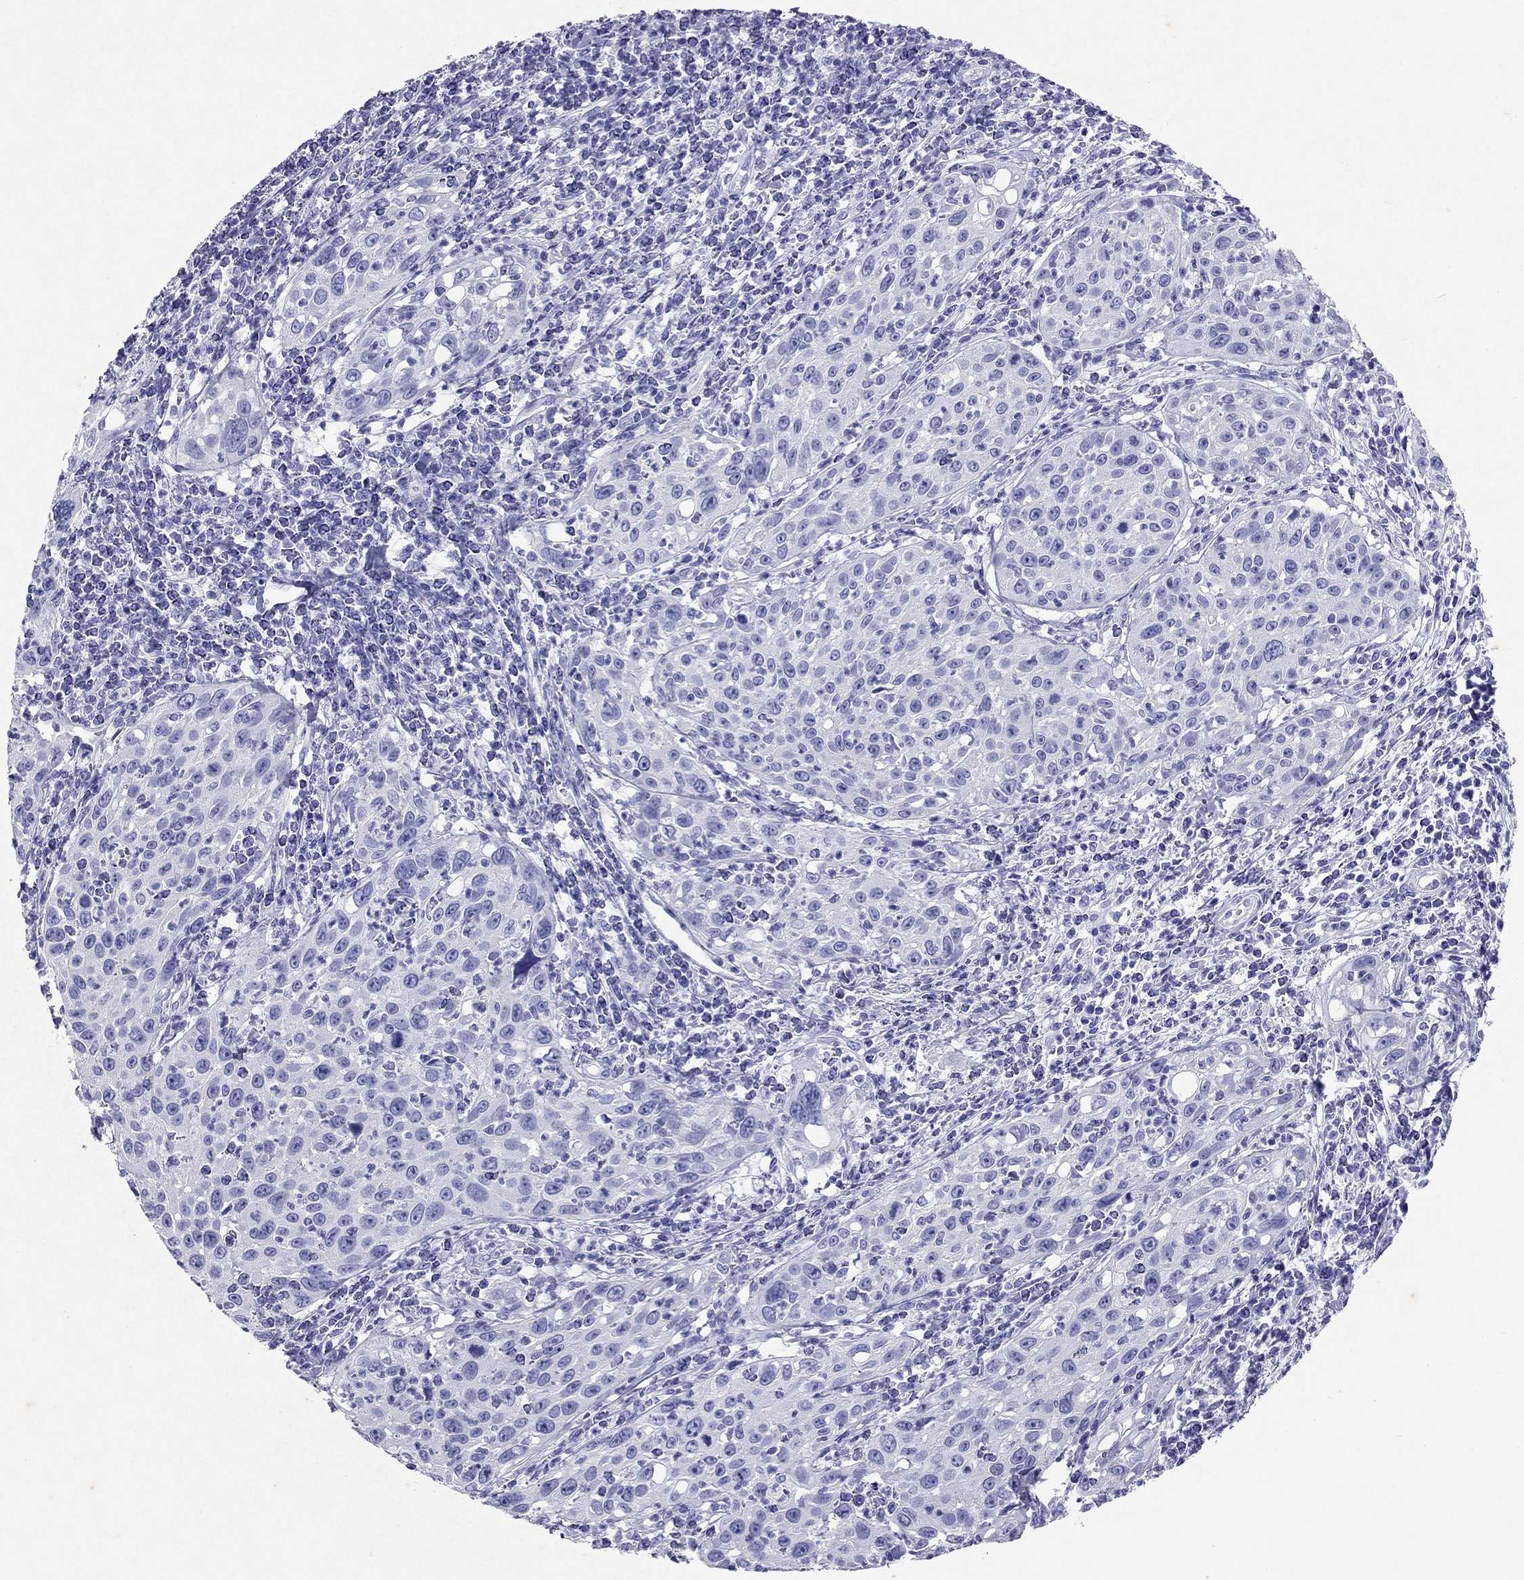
{"staining": {"intensity": "negative", "quantity": "none", "location": "none"}, "tissue": "cervical cancer", "cell_type": "Tumor cells", "image_type": "cancer", "snomed": [{"axis": "morphology", "description": "Squamous cell carcinoma, NOS"}, {"axis": "topography", "description": "Cervix"}], "caption": "Protein analysis of cervical squamous cell carcinoma displays no significant expression in tumor cells.", "gene": "ARMC12", "patient": {"sex": "female", "age": 26}}